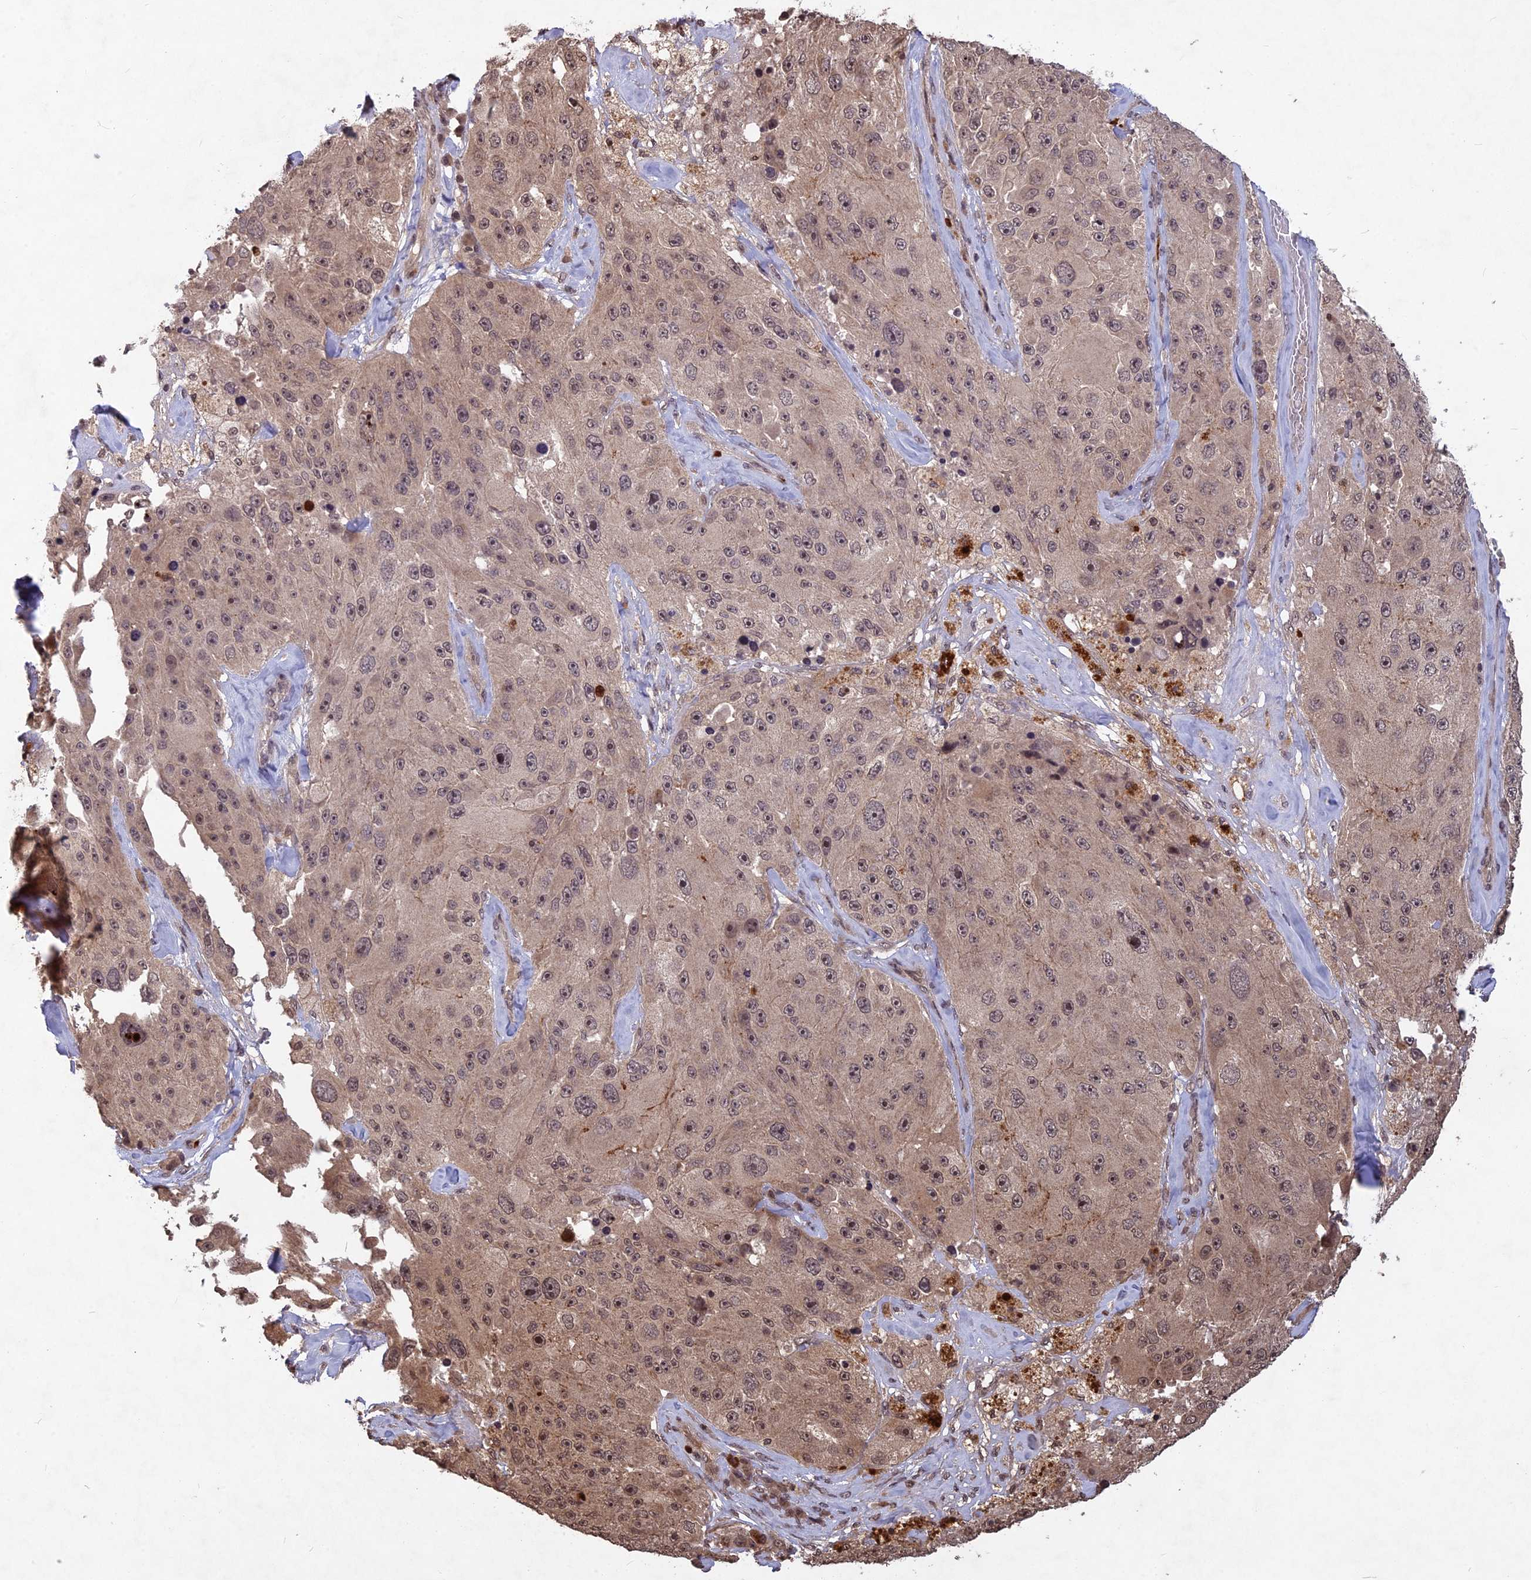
{"staining": {"intensity": "weak", "quantity": "25%-75%", "location": "cytoplasmic/membranous,nuclear"}, "tissue": "melanoma", "cell_type": "Tumor cells", "image_type": "cancer", "snomed": [{"axis": "morphology", "description": "Malignant melanoma, Metastatic site"}, {"axis": "topography", "description": "Lymph node"}], "caption": "IHC of human malignant melanoma (metastatic site) reveals low levels of weak cytoplasmic/membranous and nuclear staining in about 25%-75% of tumor cells.", "gene": "SRMS", "patient": {"sex": "male", "age": 62}}